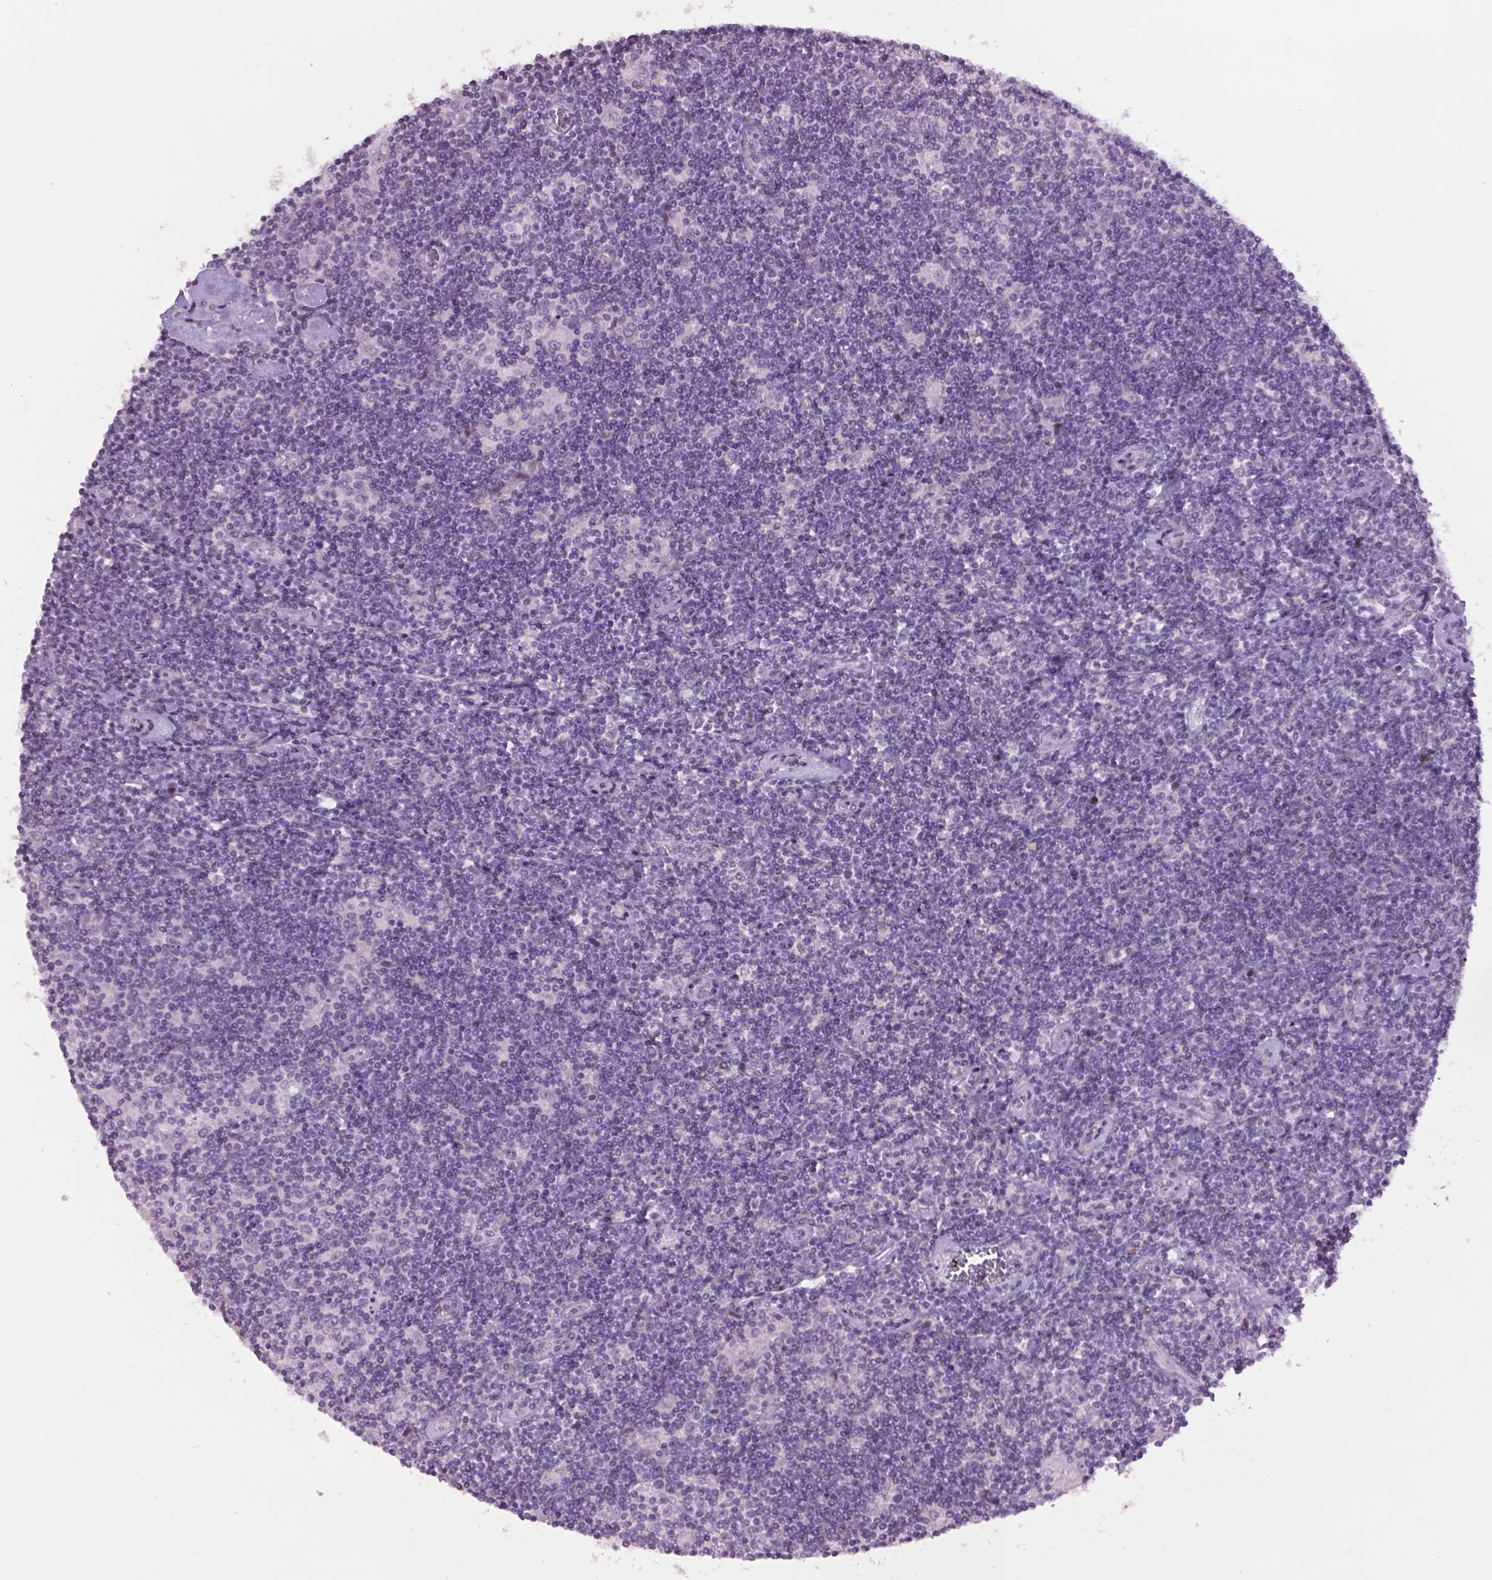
{"staining": {"intensity": "negative", "quantity": "none", "location": "none"}, "tissue": "lymphoma", "cell_type": "Tumor cells", "image_type": "cancer", "snomed": [{"axis": "morphology", "description": "Hodgkin's disease, NOS"}, {"axis": "topography", "description": "Lymph node"}], "caption": "Immunohistochemistry histopathology image of lymphoma stained for a protein (brown), which shows no expression in tumor cells. (Stains: DAB immunohistochemistry with hematoxylin counter stain, Microscopy: brightfield microscopy at high magnification).", "gene": "TH", "patient": {"sex": "male", "age": 40}}